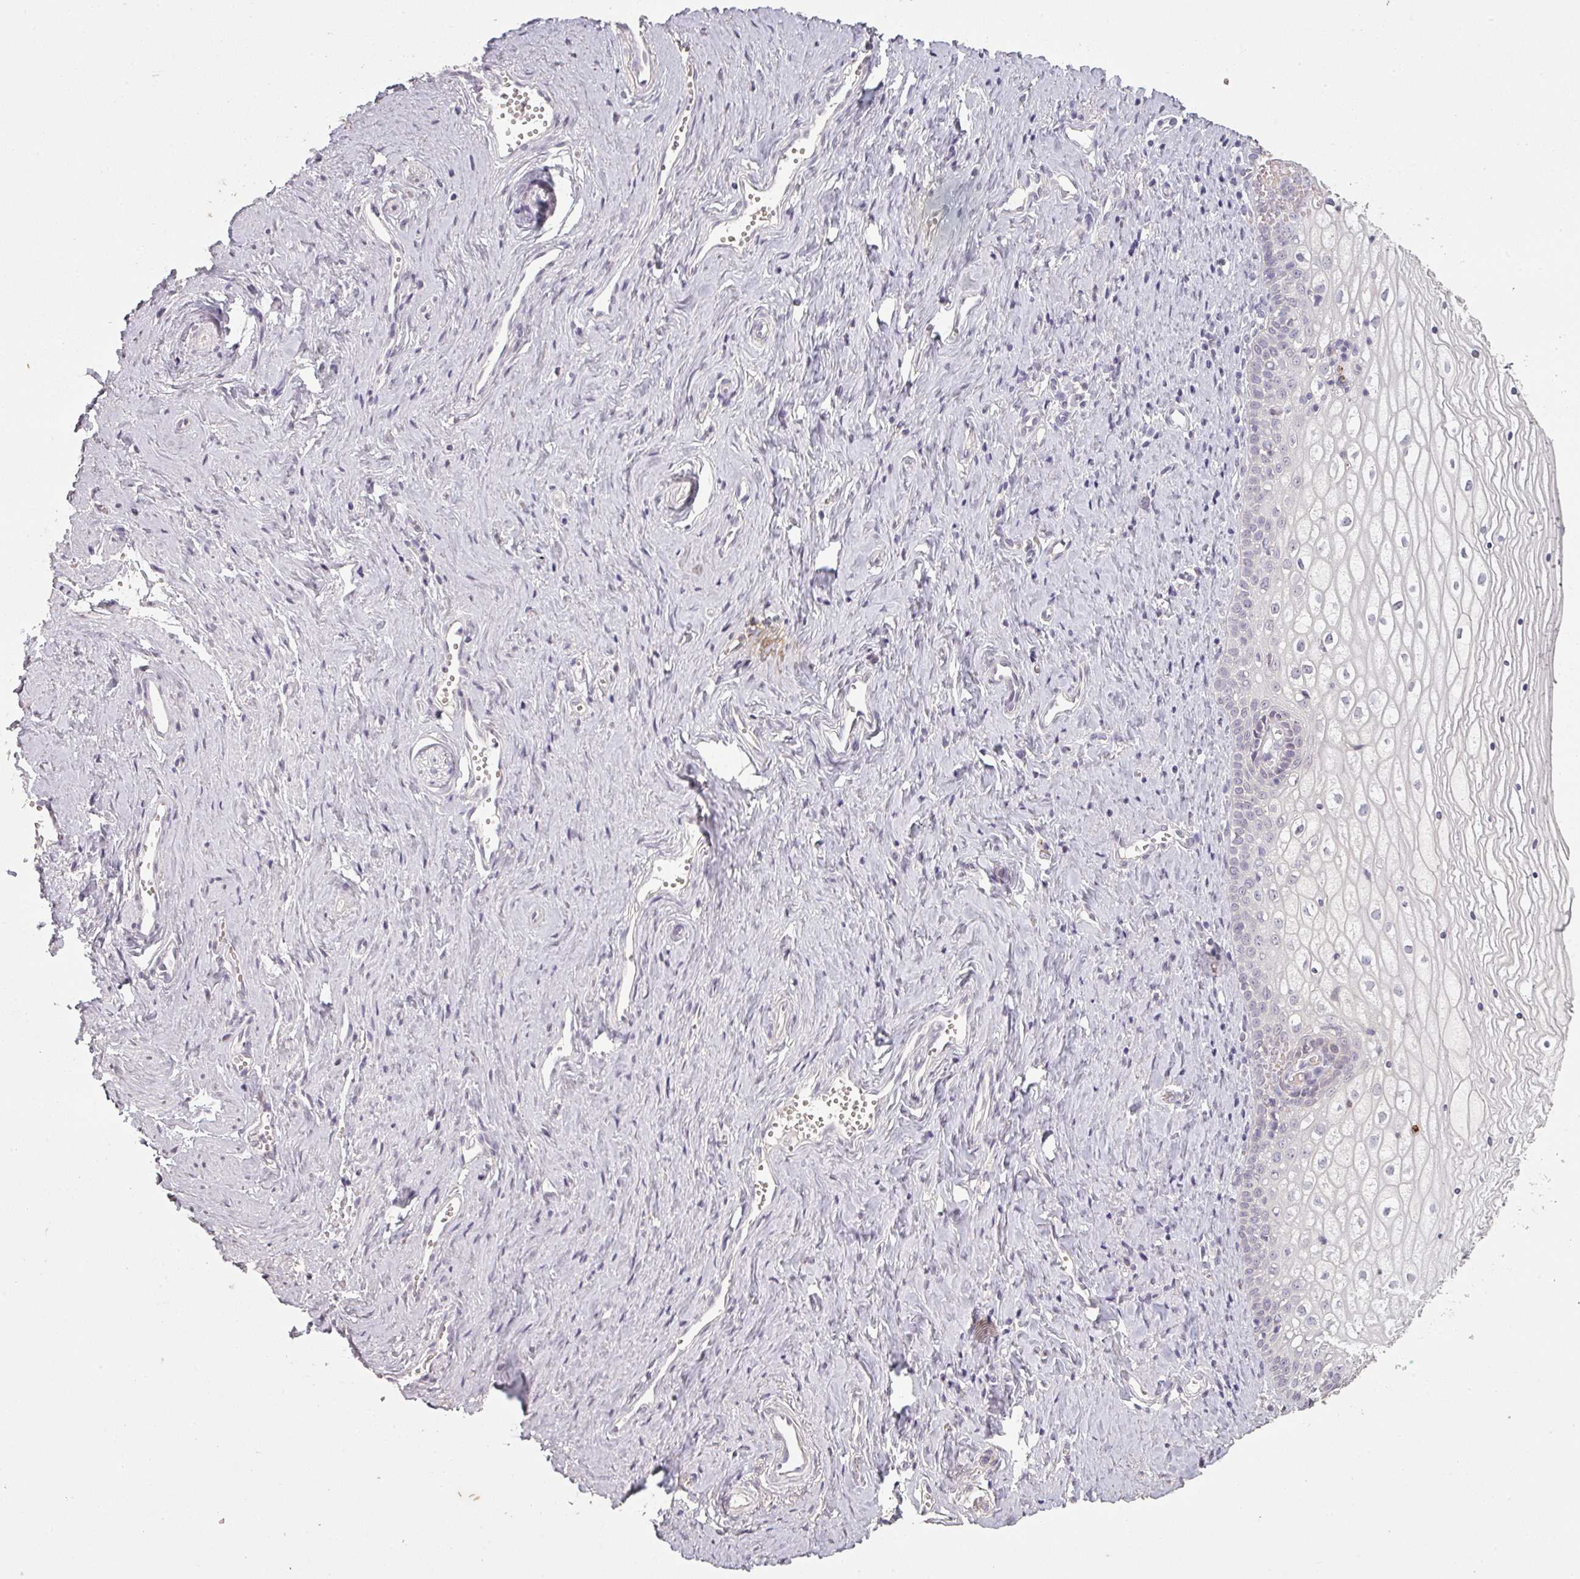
{"staining": {"intensity": "negative", "quantity": "none", "location": "none"}, "tissue": "vagina", "cell_type": "Squamous epithelial cells", "image_type": "normal", "snomed": [{"axis": "morphology", "description": "Normal tissue, NOS"}, {"axis": "topography", "description": "Vagina"}], "caption": "IHC micrograph of normal vagina: vagina stained with DAB (3,3'-diaminobenzidine) exhibits no significant protein staining in squamous epithelial cells.", "gene": "LYPLA1", "patient": {"sex": "female", "age": 59}}